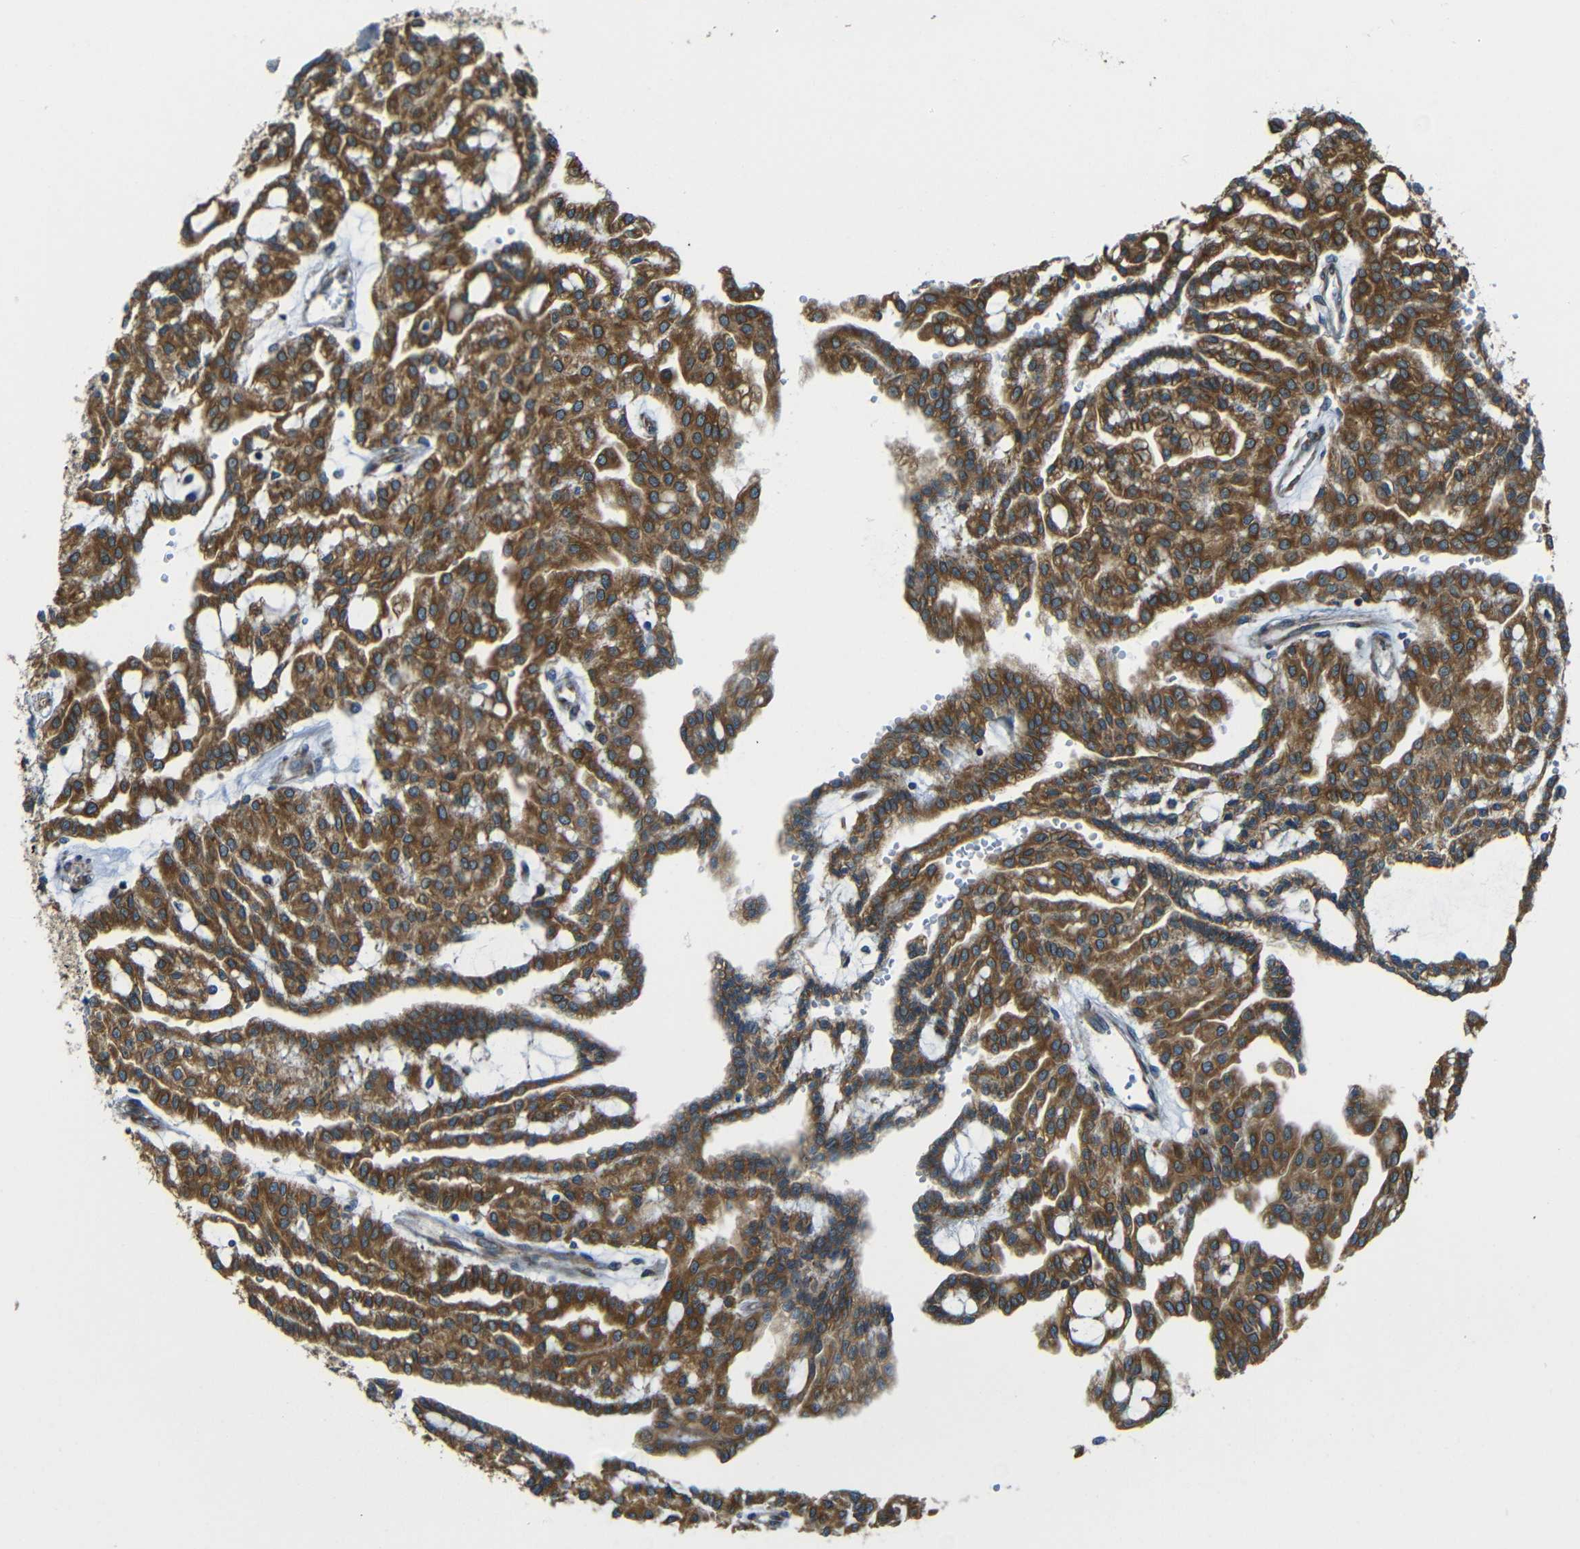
{"staining": {"intensity": "strong", "quantity": ">75%", "location": "cytoplasmic/membranous"}, "tissue": "renal cancer", "cell_type": "Tumor cells", "image_type": "cancer", "snomed": [{"axis": "morphology", "description": "Adenocarcinoma, NOS"}, {"axis": "topography", "description": "Kidney"}], "caption": "Renal adenocarcinoma stained for a protein (brown) shows strong cytoplasmic/membranous positive positivity in about >75% of tumor cells.", "gene": "VAPB", "patient": {"sex": "male", "age": 63}}